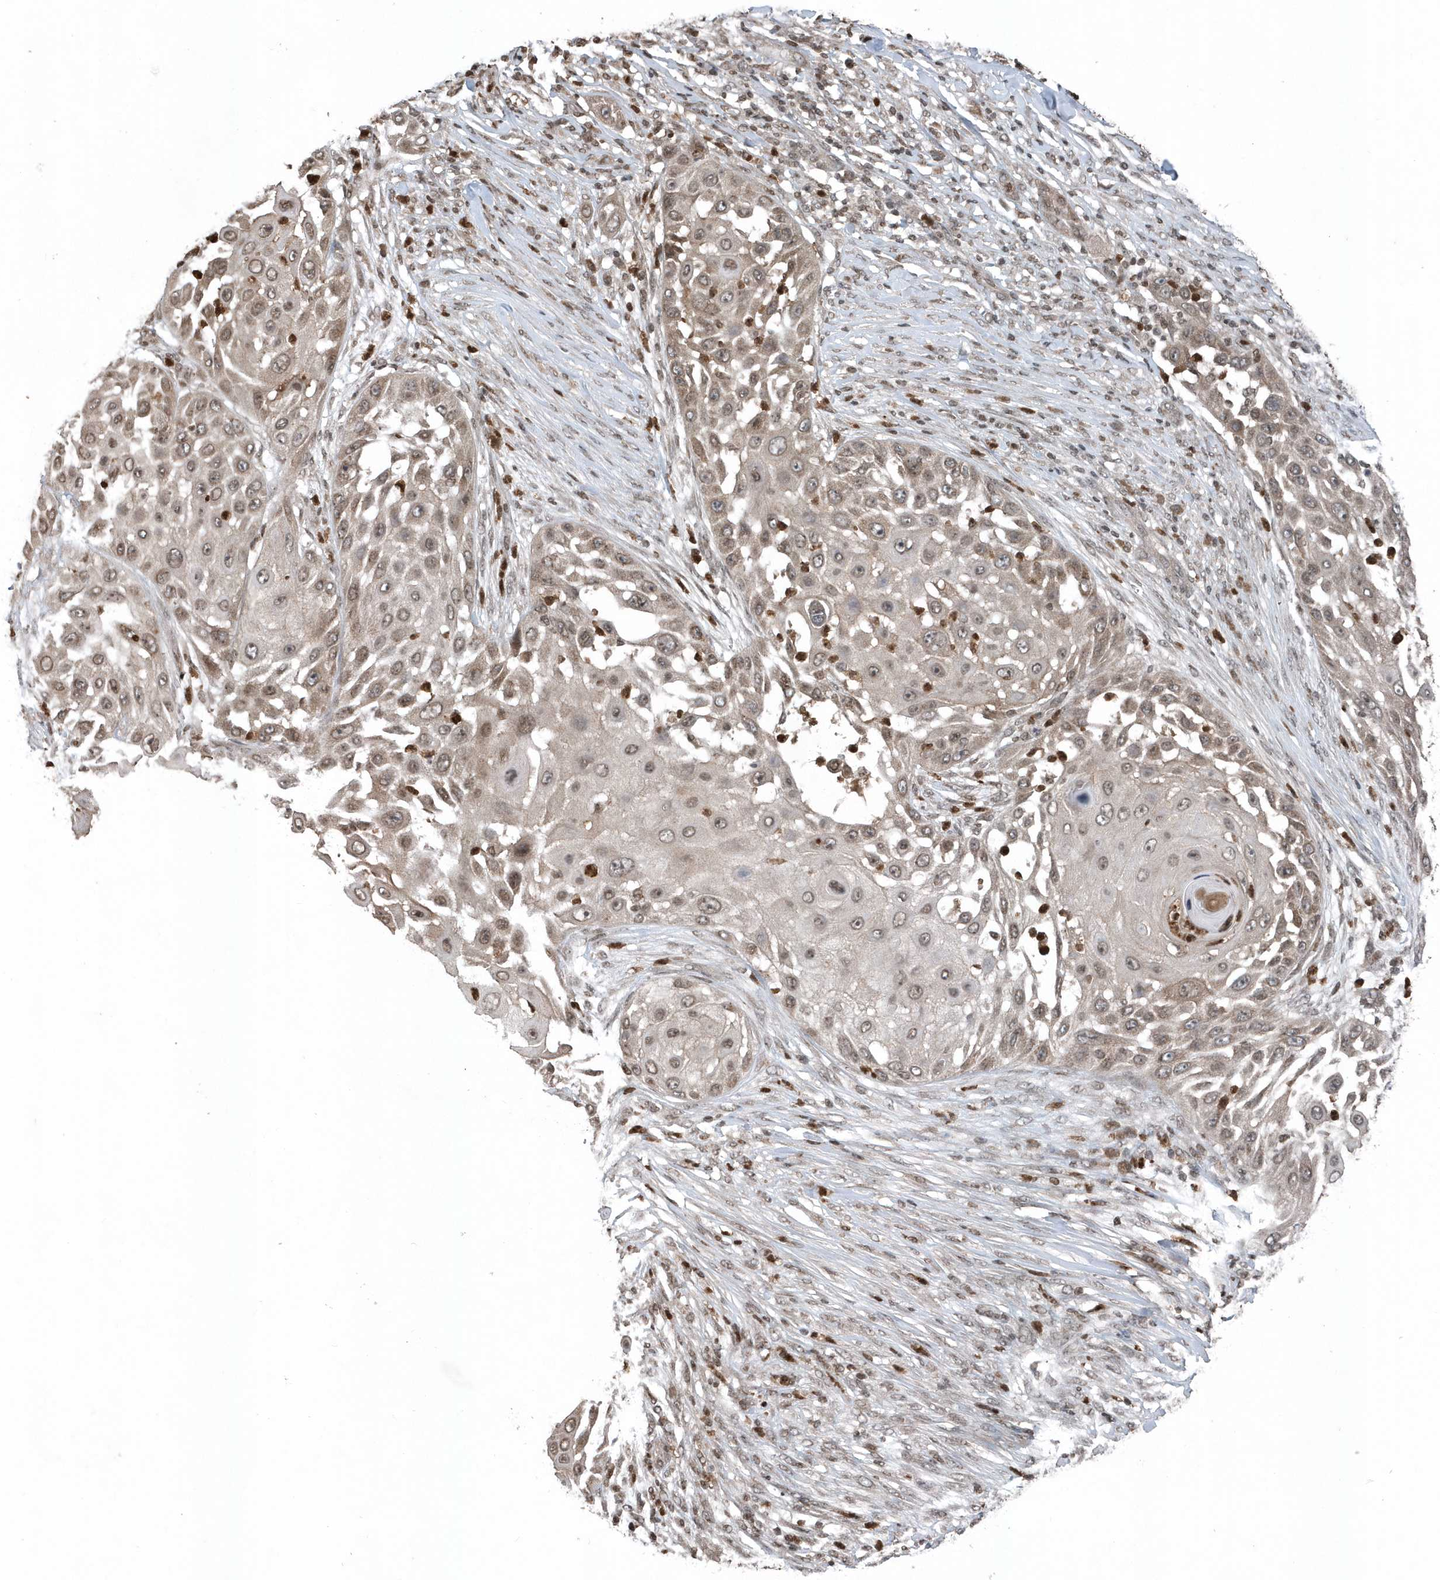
{"staining": {"intensity": "weak", "quantity": "25%-75%", "location": "cytoplasmic/membranous"}, "tissue": "skin cancer", "cell_type": "Tumor cells", "image_type": "cancer", "snomed": [{"axis": "morphology", "description": "Squamous cell carcinoma, NOS"}, {"axis": "topography", "description": "Skin"}], "caption": "Immunohistochemistry staining of skin cancer (squamous cell carcinoma), which demonstrates low levels of weak cytoplasmic/membranous expression in about 25%-75% of tumor cells indicating weak cytoplasmic/membranous protein positivity. The staining was performed using DAB (3,3'-diaminobenzidine) (brown) for protein detection and nuclei were counterstained in hematoxylin (blue).", "gene": "EIF2B1", "patient": {"sex": "female", "age": 44}}